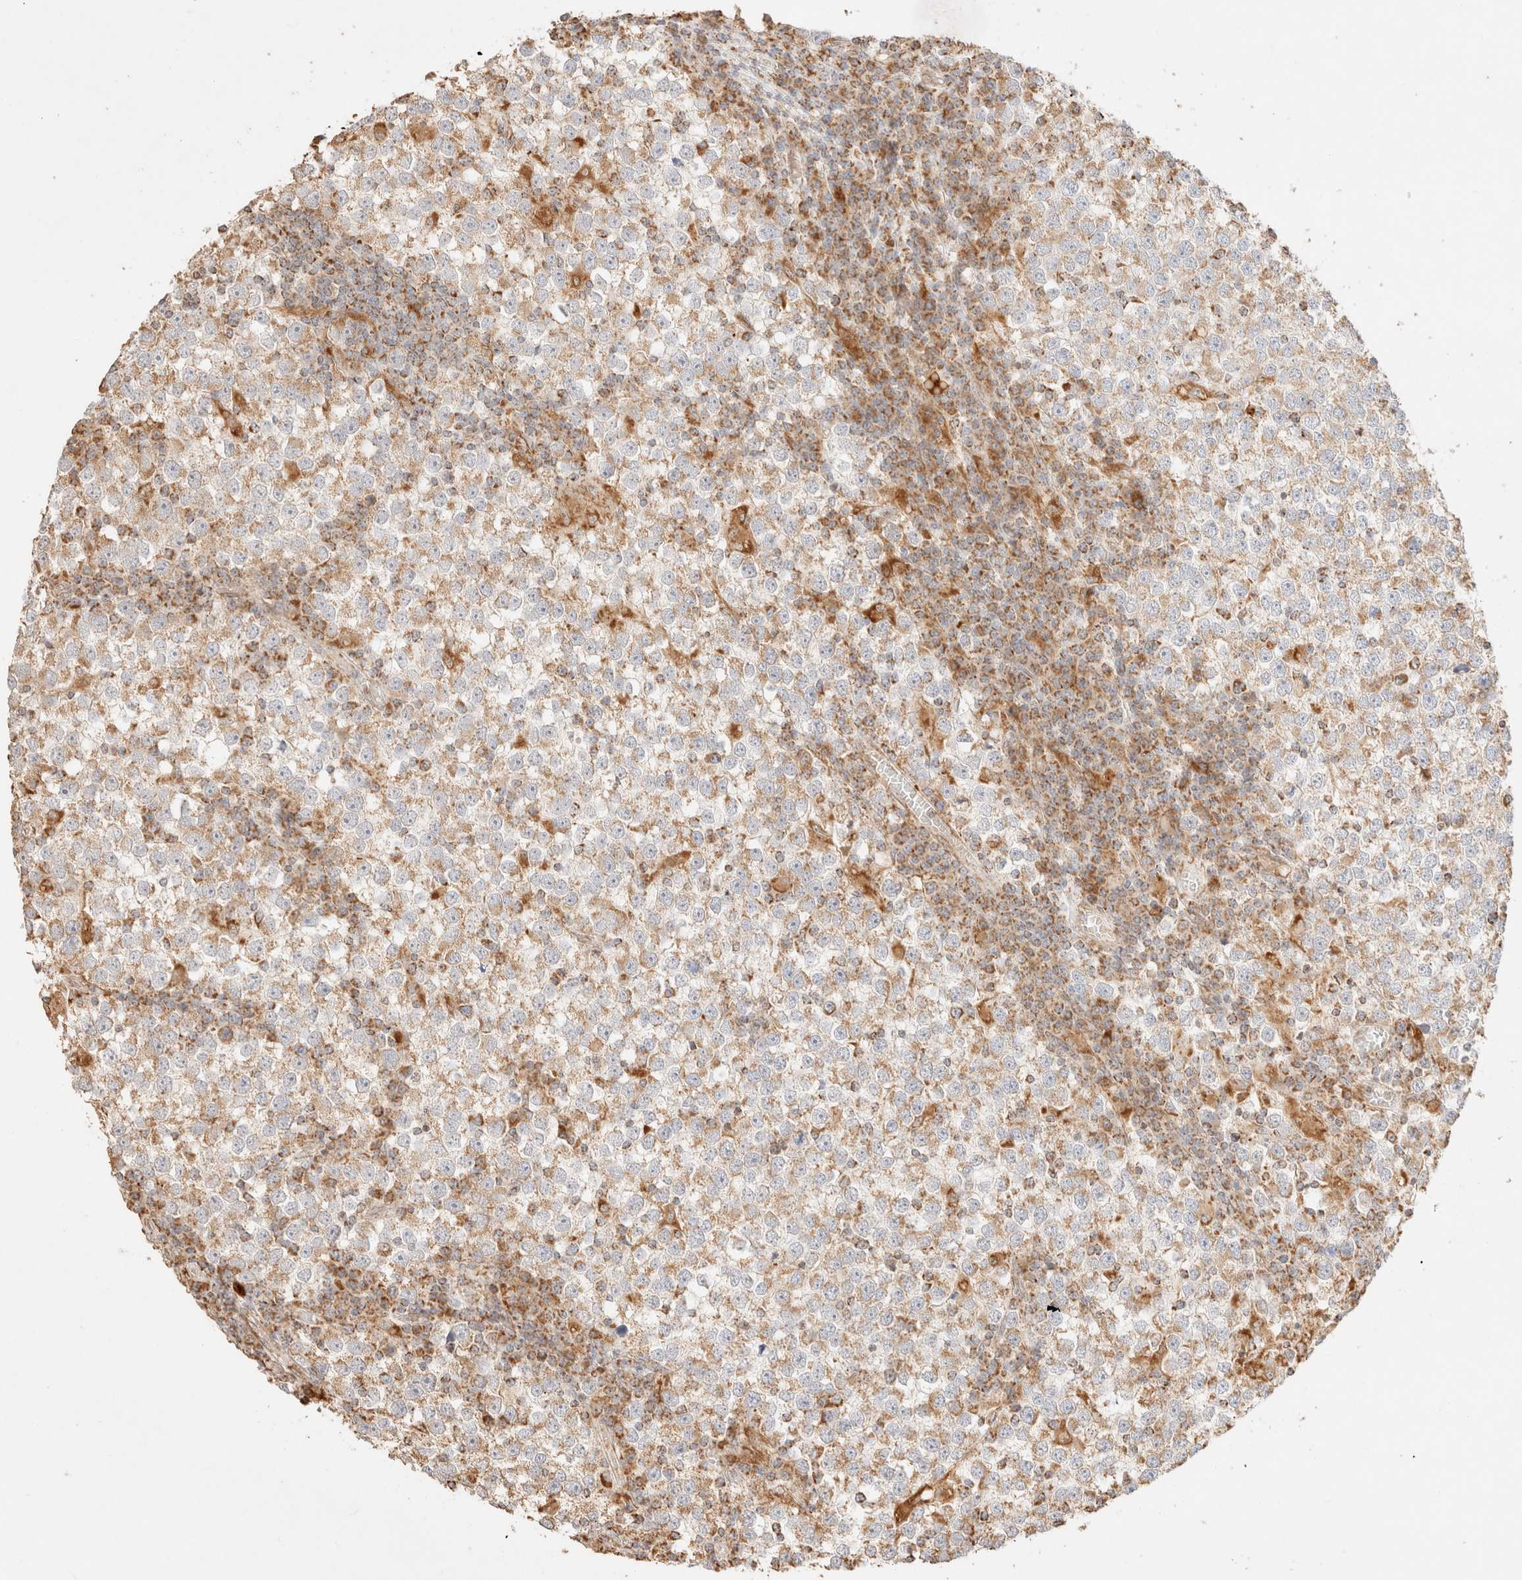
{"staining": {"intensity": "weak", "quantity": "25%-75%", "location": "cytoplasmic/membranous"}, "tissue": "testis cancer", "cell_type": "Tumor cells", "image_type": "cancer", "snomed": [{"axis": "morphology", "description": "Seminoma, NOS"}, {"axis": "topography", "description": "Testis"}], "caption": "Immunohistochemical staining of seminoma (testis) shows weak cytoplasmic/membranous protein positivity in about 25%-75% of tumor cells.", "gene": "TACO1", "patient": {"sex": "male", "age": 65}}